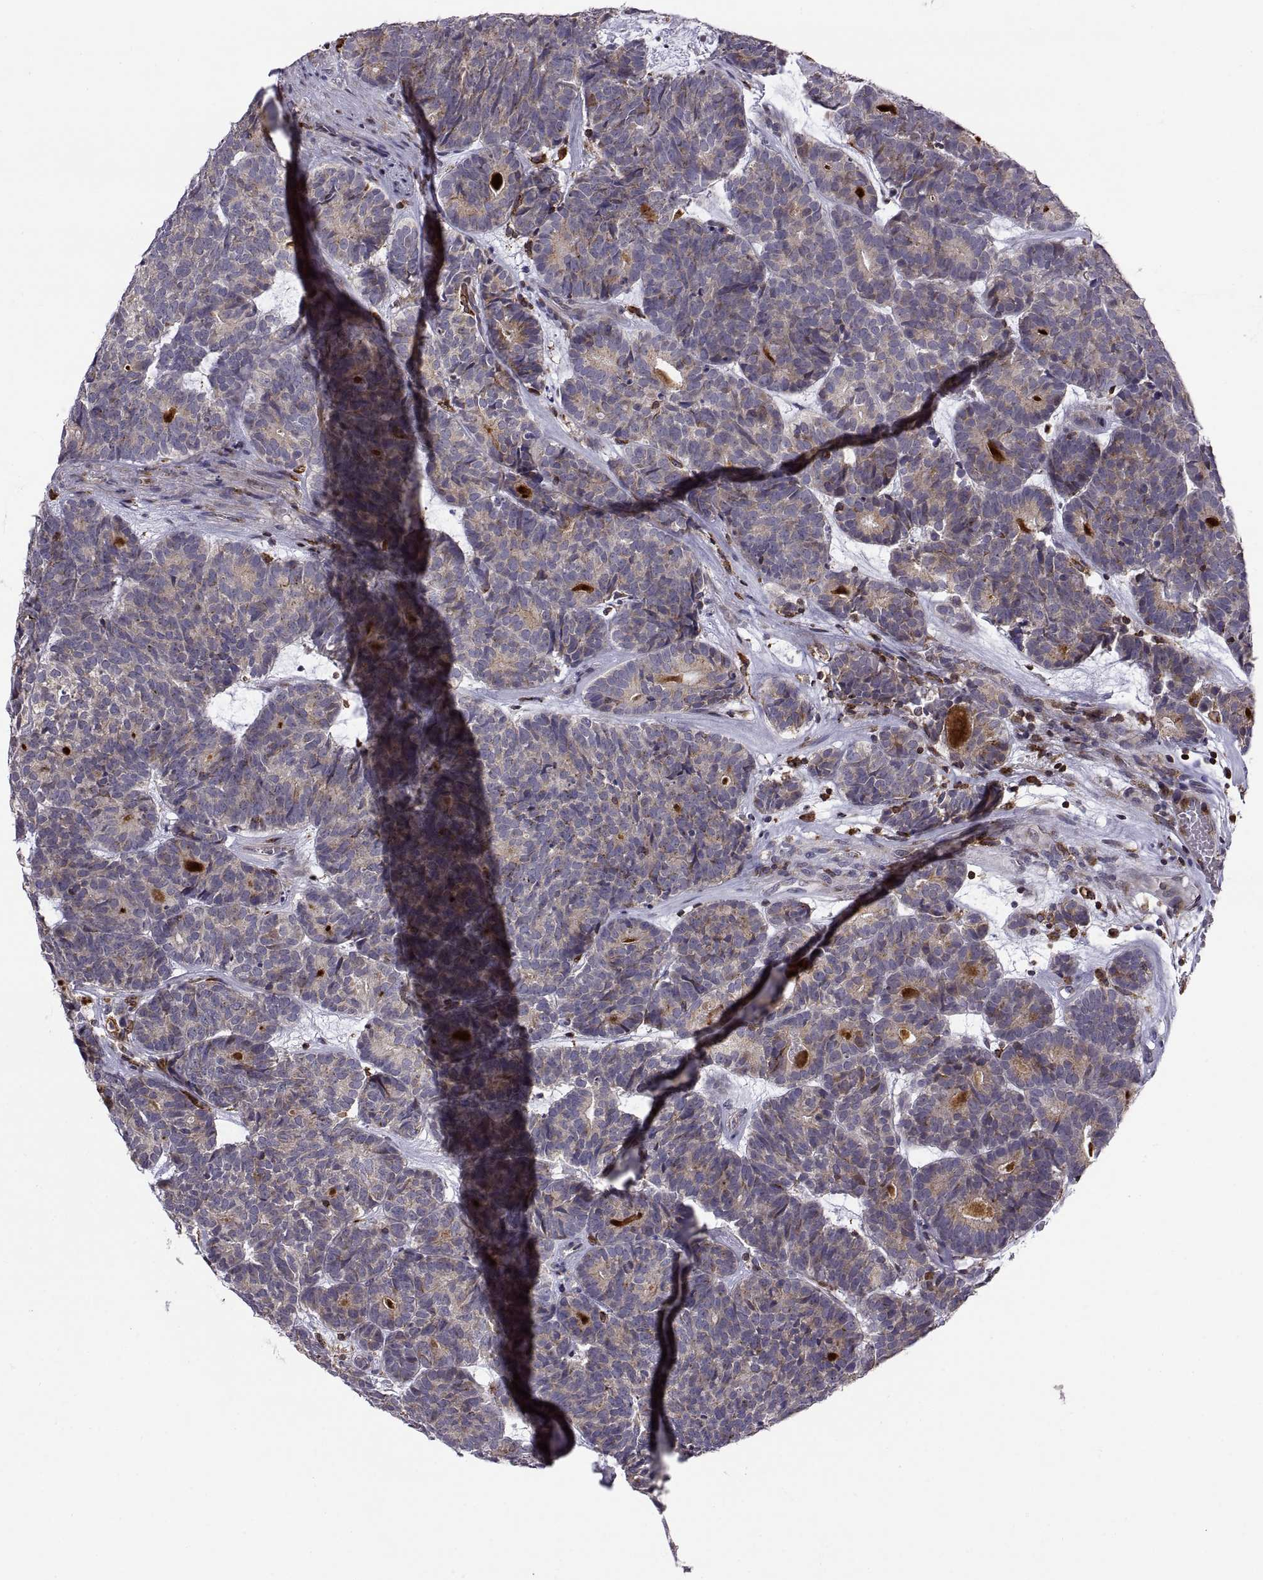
{"staining": {"intensity": "weak", "quantity": "<25%", "location": "cytoplasmic/membranous"}, "tissue": "head and neck cancer", "cell_type": "Tumor cells", "image_type": "cancer", "snomed": [{"axis": "morphology", "description": "Adenocarcinoma, NOS"}, {"axis": "topography", "description": "Head-Neck"}], "caption": "Immunohistochemistry of human head and neck cancer (adenocarcinoma) demonstrates no staining in tumor cells.", "gene": "ACAP1", "patient": {"sex": "female", "age": 81}}